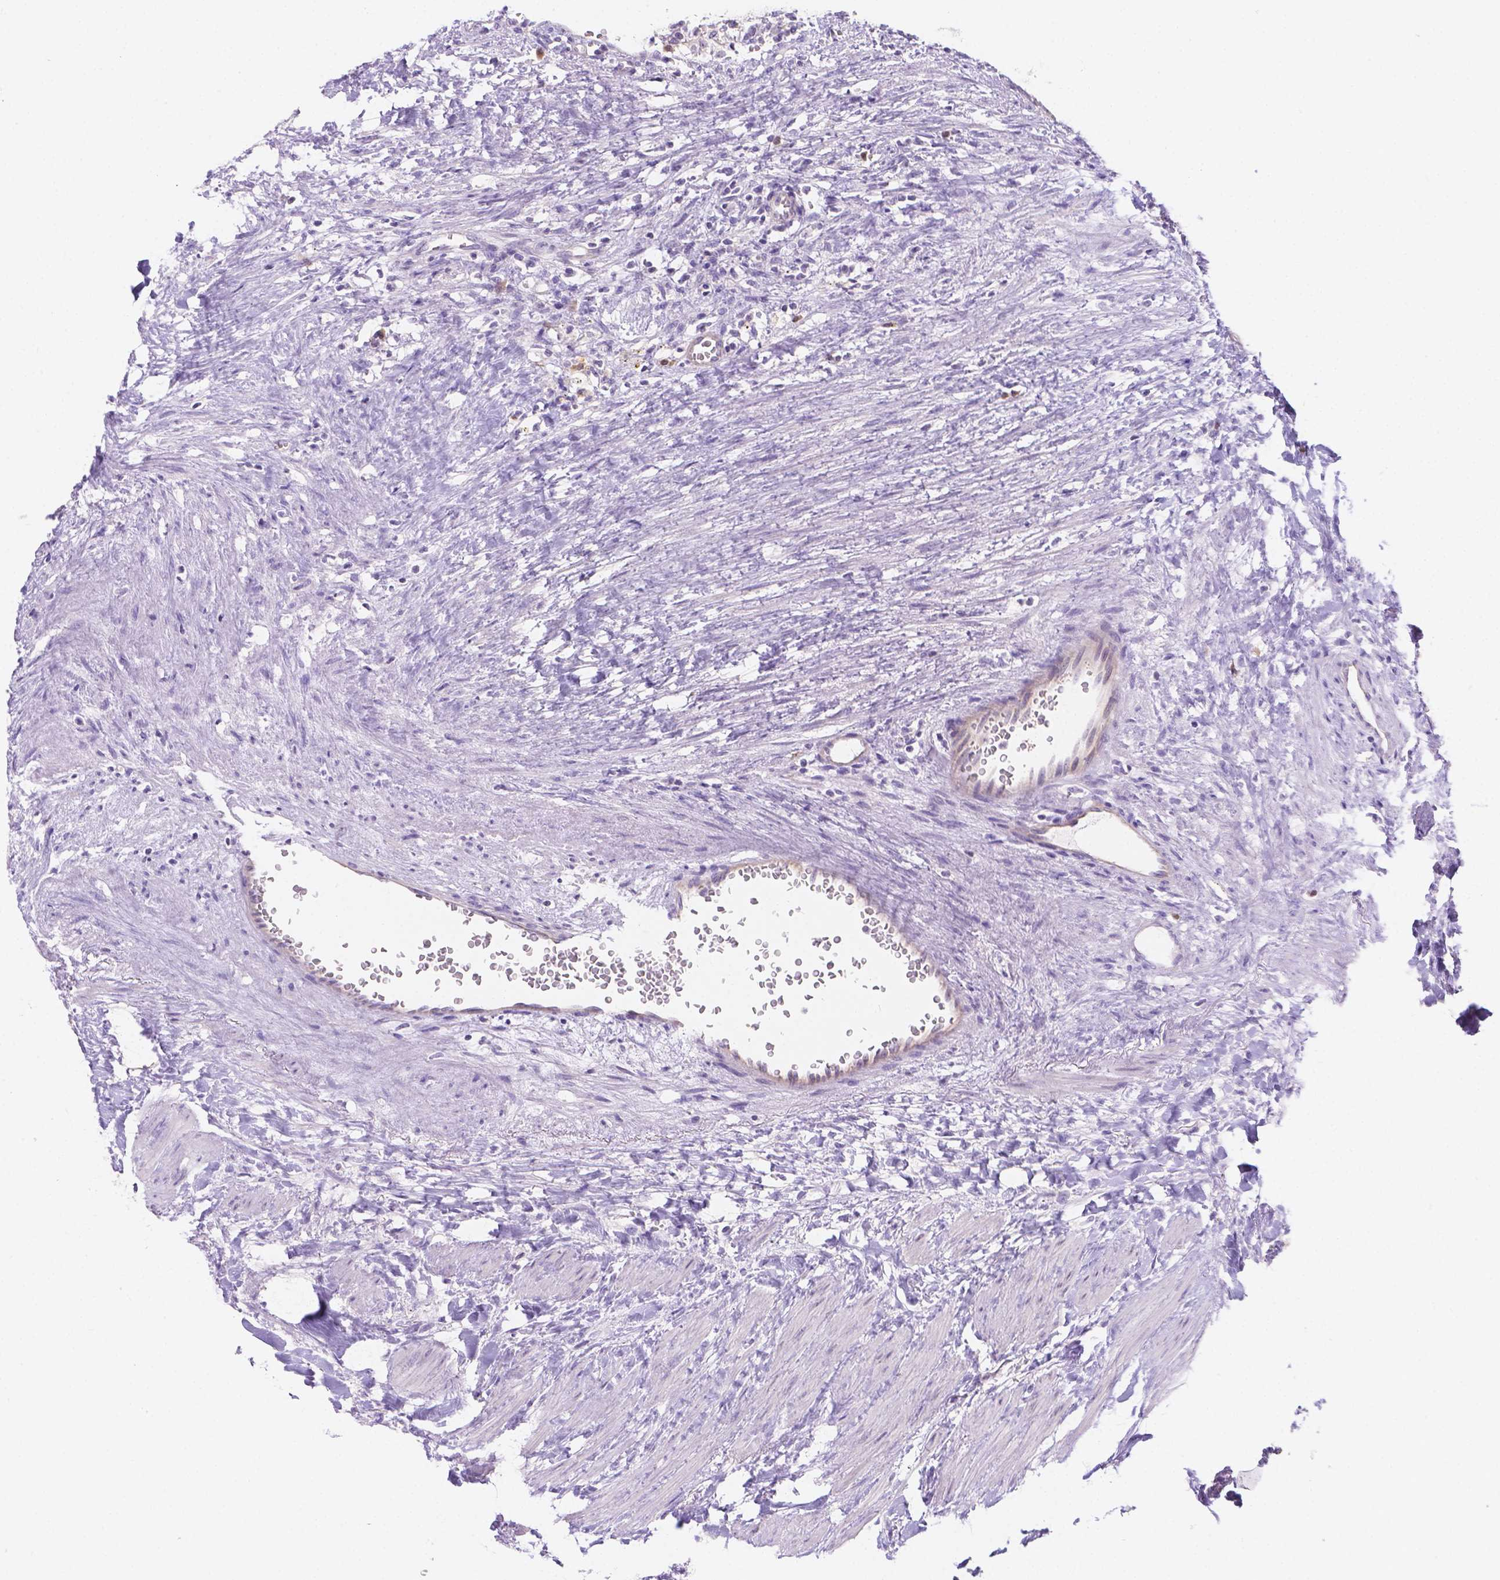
{"staining": {"intensity": "negative", "quantity": "none", "location": "none"}, "tissue": "renal cancer", "cell_type": "Tumor cells", "image_type": "cancer", "snomed": [{"axis": "morphology", "description": "Adenocarcinoma, NOS"}, {"axis": "topography", "description": "Kidney"}], "caption": "Immunohistochemistry (IHC) image of human renal cancer stained for a protein (brown), which exhibits no expression in tumor cells.", "gene": "CD96", "patient": {"sex": "female", "age": 74}}